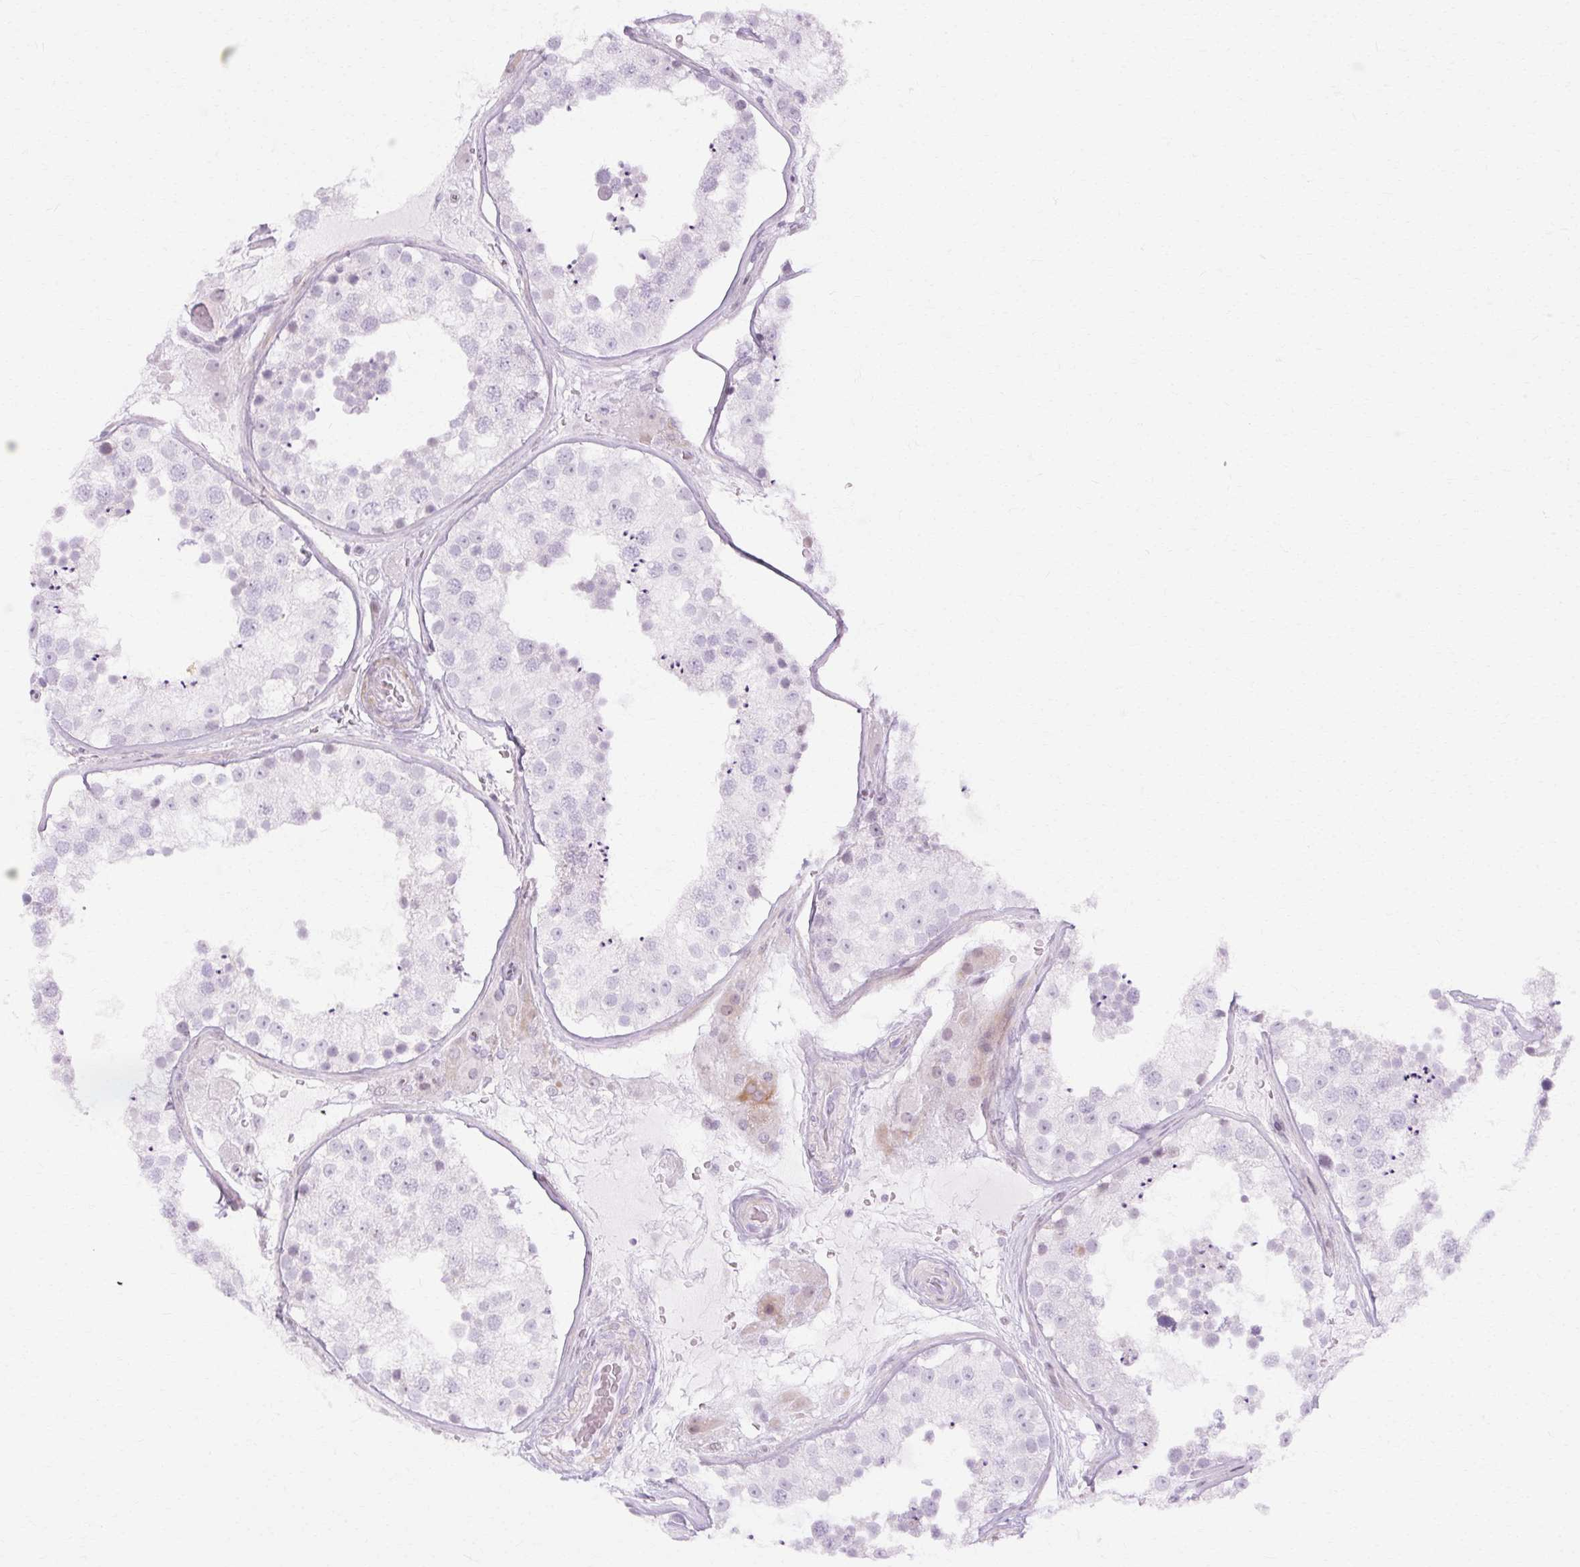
{"staining": {"intensity": "negative", "quantity": "none", "location": "none"}, "tissue": "testis", "cell_type": "Cells in seminiferous ducts", "image_type": "normal", "snomed": [{"axis": "morphology", "description": "Normal tissue, NOS"}, {"axis": "topography", "description": "Testis"}], "caption": "The image demonstrates no significant positivity in cells in seminiferous ducts of testis.", "gene": "C3orf49", "patient": {"sex": "male", "age": 26}}